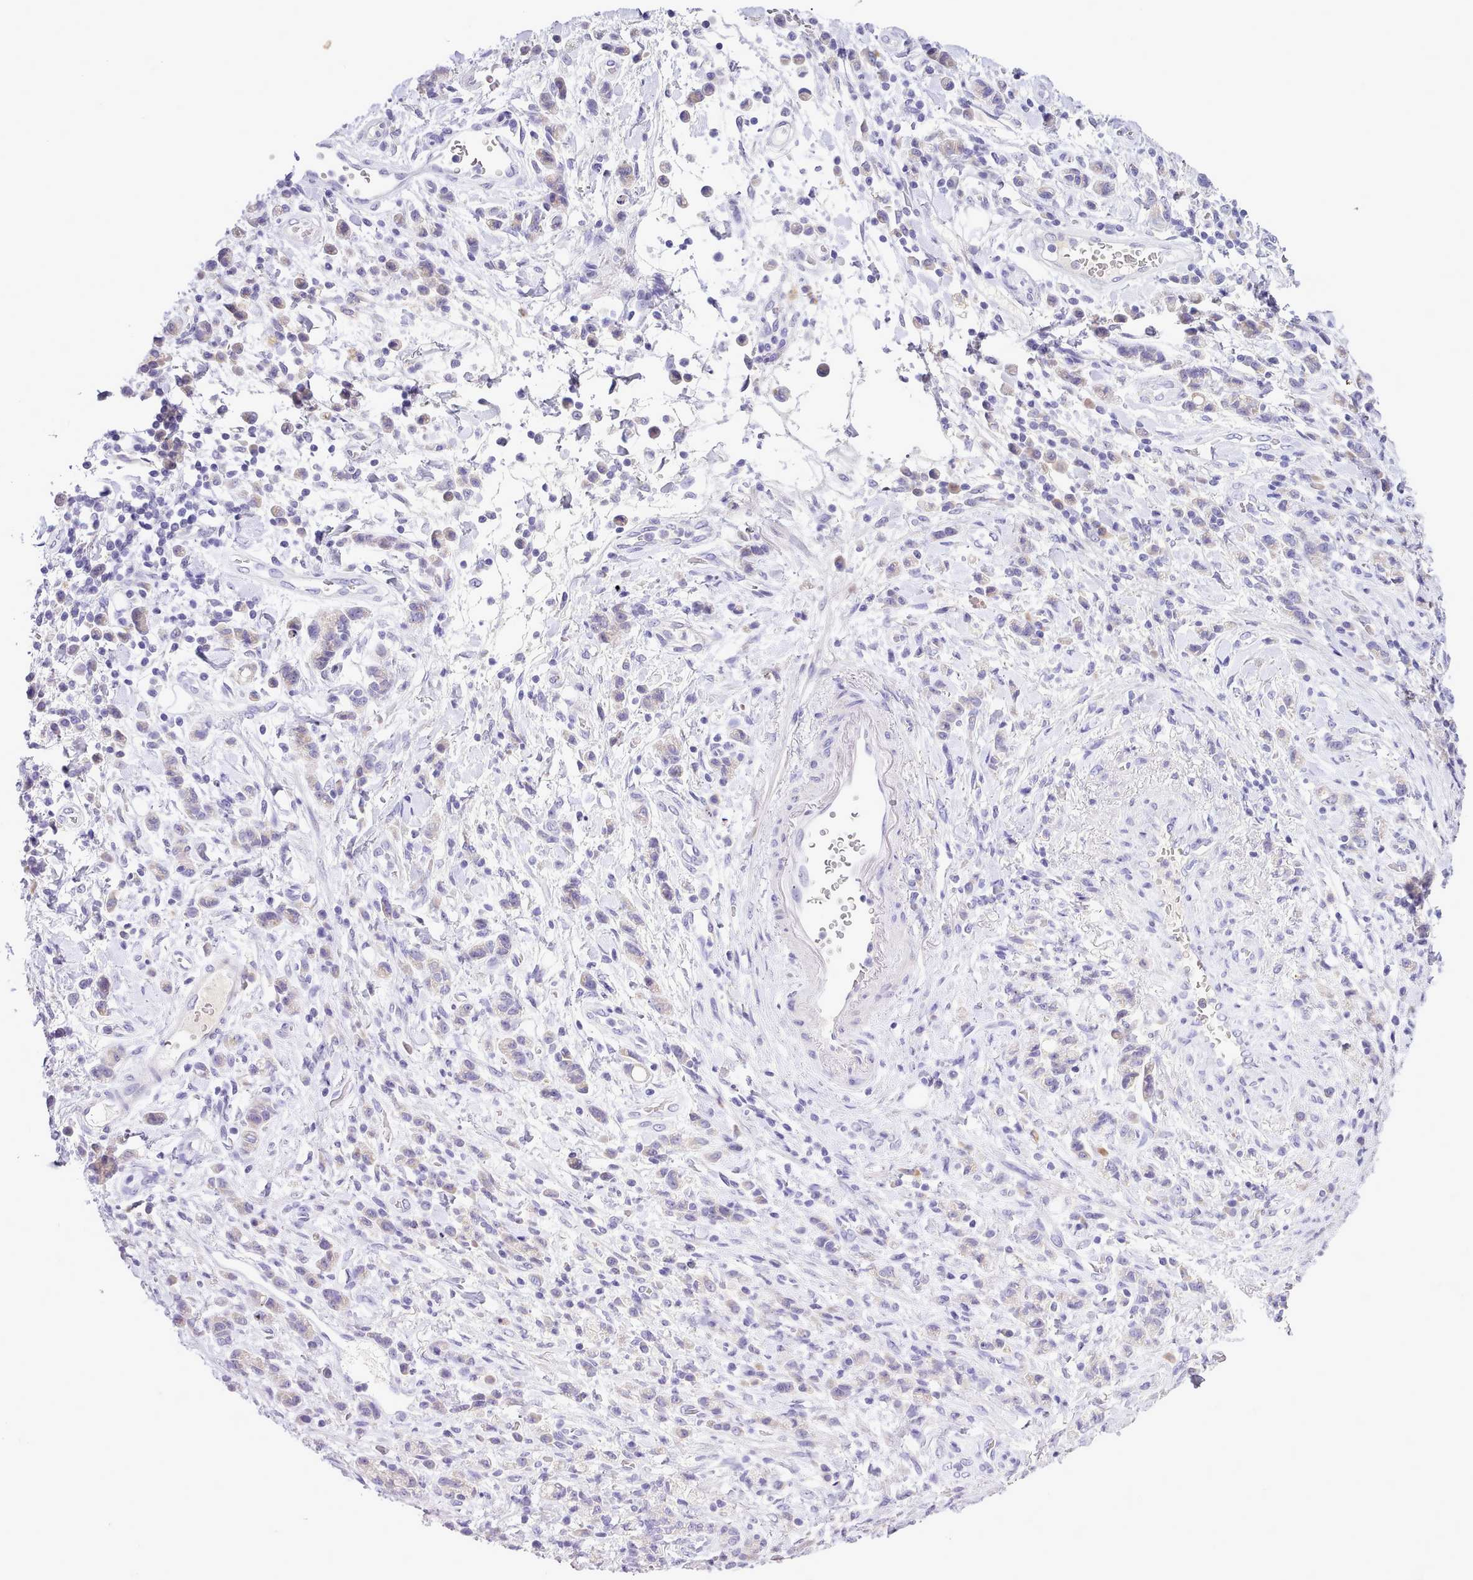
{"staining": {"intensity": "negative", "quantity": "none", "location": "none"}, "tissue": "stomach cancer", "cell_type": "Tumor cells", "image_type": "cancer", "snomed": [{"axis": "morphology", "description": "Adenocarcinoma, NOS"}, {"axis": "topography", "description": "Stomach"}], "caption": "This is an immunohistochemistry image of stomach adenocarcinoma. There is no expression in tumor cells.", "gene": "FAM83E", "patient": {"sex": "male", "age": 77}}